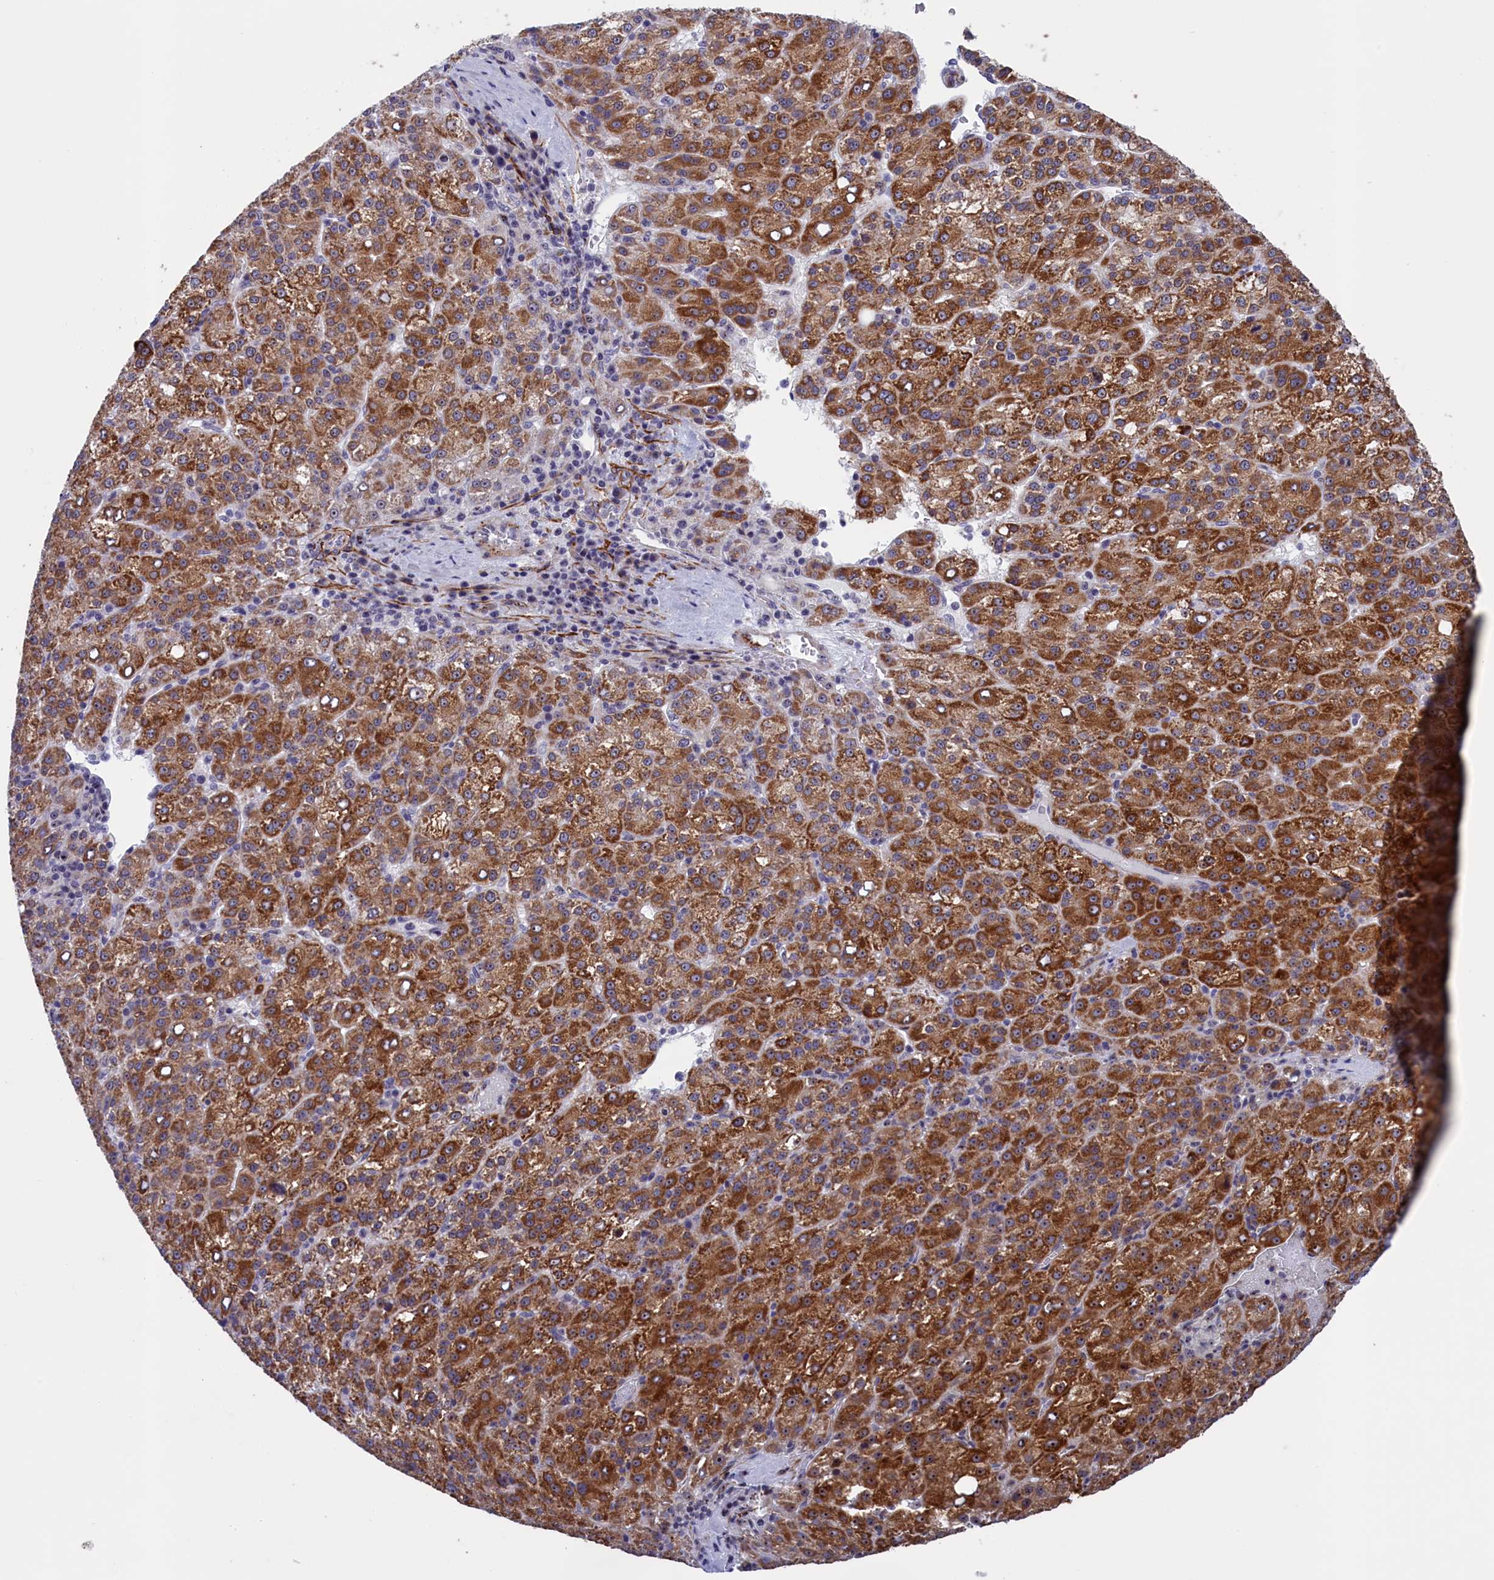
{"staining": {"intensity": "strong", "quantity": ">75%", "location": "cytoplasmic/membranous"}, "tissue": "liver cancer", "cell_type": "Tumor cells", "image_type": "cancer", "snomed": [{"axis": "morphology", "description": "Carcinoma, Hepatocellular, NOS"}, {"axis": "topography", "description": "Liver"}], "caption": "A micrograph of human liver hepatocellular carcinoma stained for a protein shows strong cytoplasmic/membranous brown staining in tumor cells. Using DAB (3,3'-diaminobenzidine) (brown) and hematoxylin (blue) stains, captured at high magnification using brightfield microscopy.", "gene": "PPAN", "patient": {"sex": "female", "age": 58}}